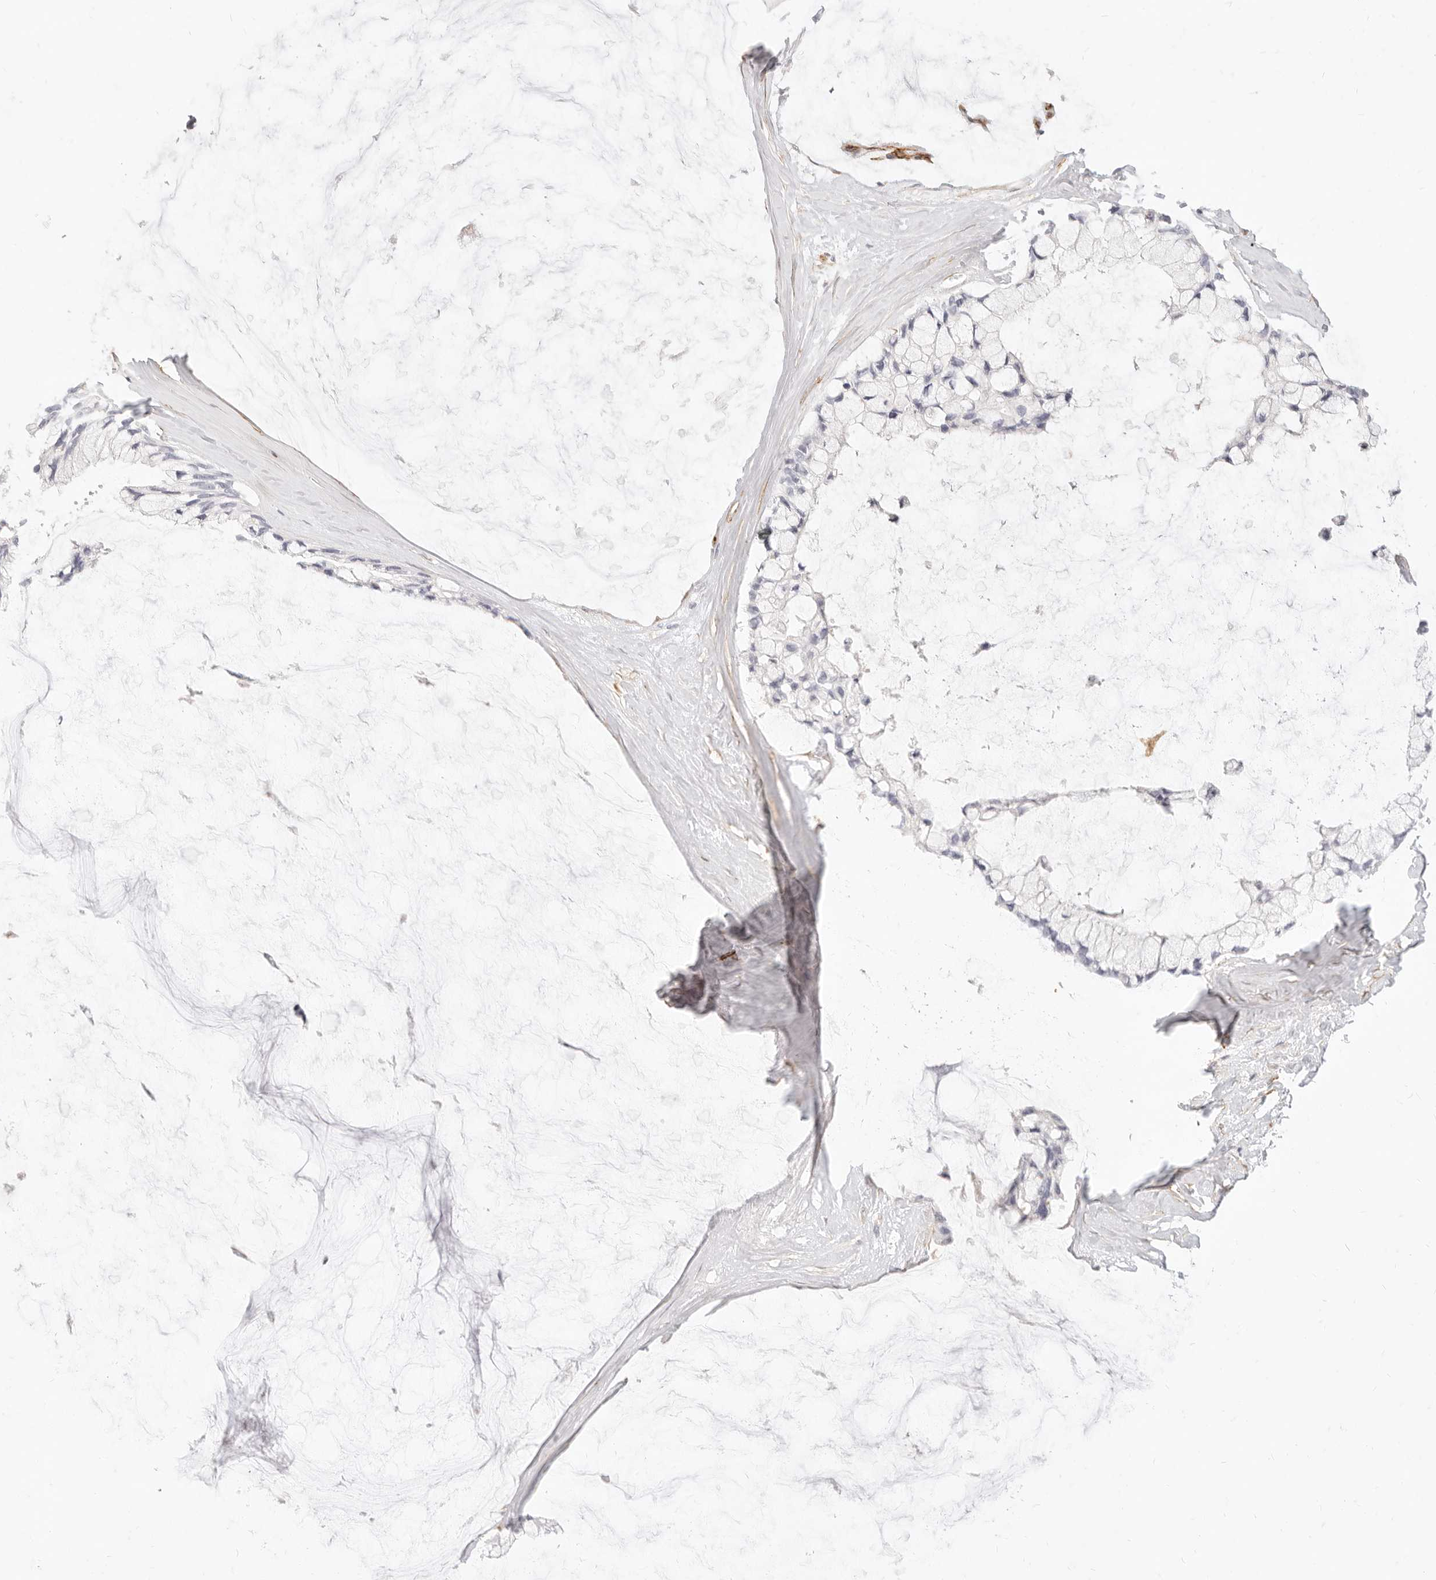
{"staining": {"intensity": "negative", "quantity": "none", "location": "none"}, "tissue": "ovarian cancer", "cell_type": "Tumor cells", "image_type": "cancer", "snomed": [{"axis": "morphology", "description": "Cystadenocarcinoma, mucinous, NOS"}, {"axis": "topography", "description": "Ovary"}], "caption": "The immunohistochemistry micrograph has no significant positivity in tumor cells of ovarian cancer tissue.", "gene": "NUS1", "patient": {"sex": "female", "age": 39}}